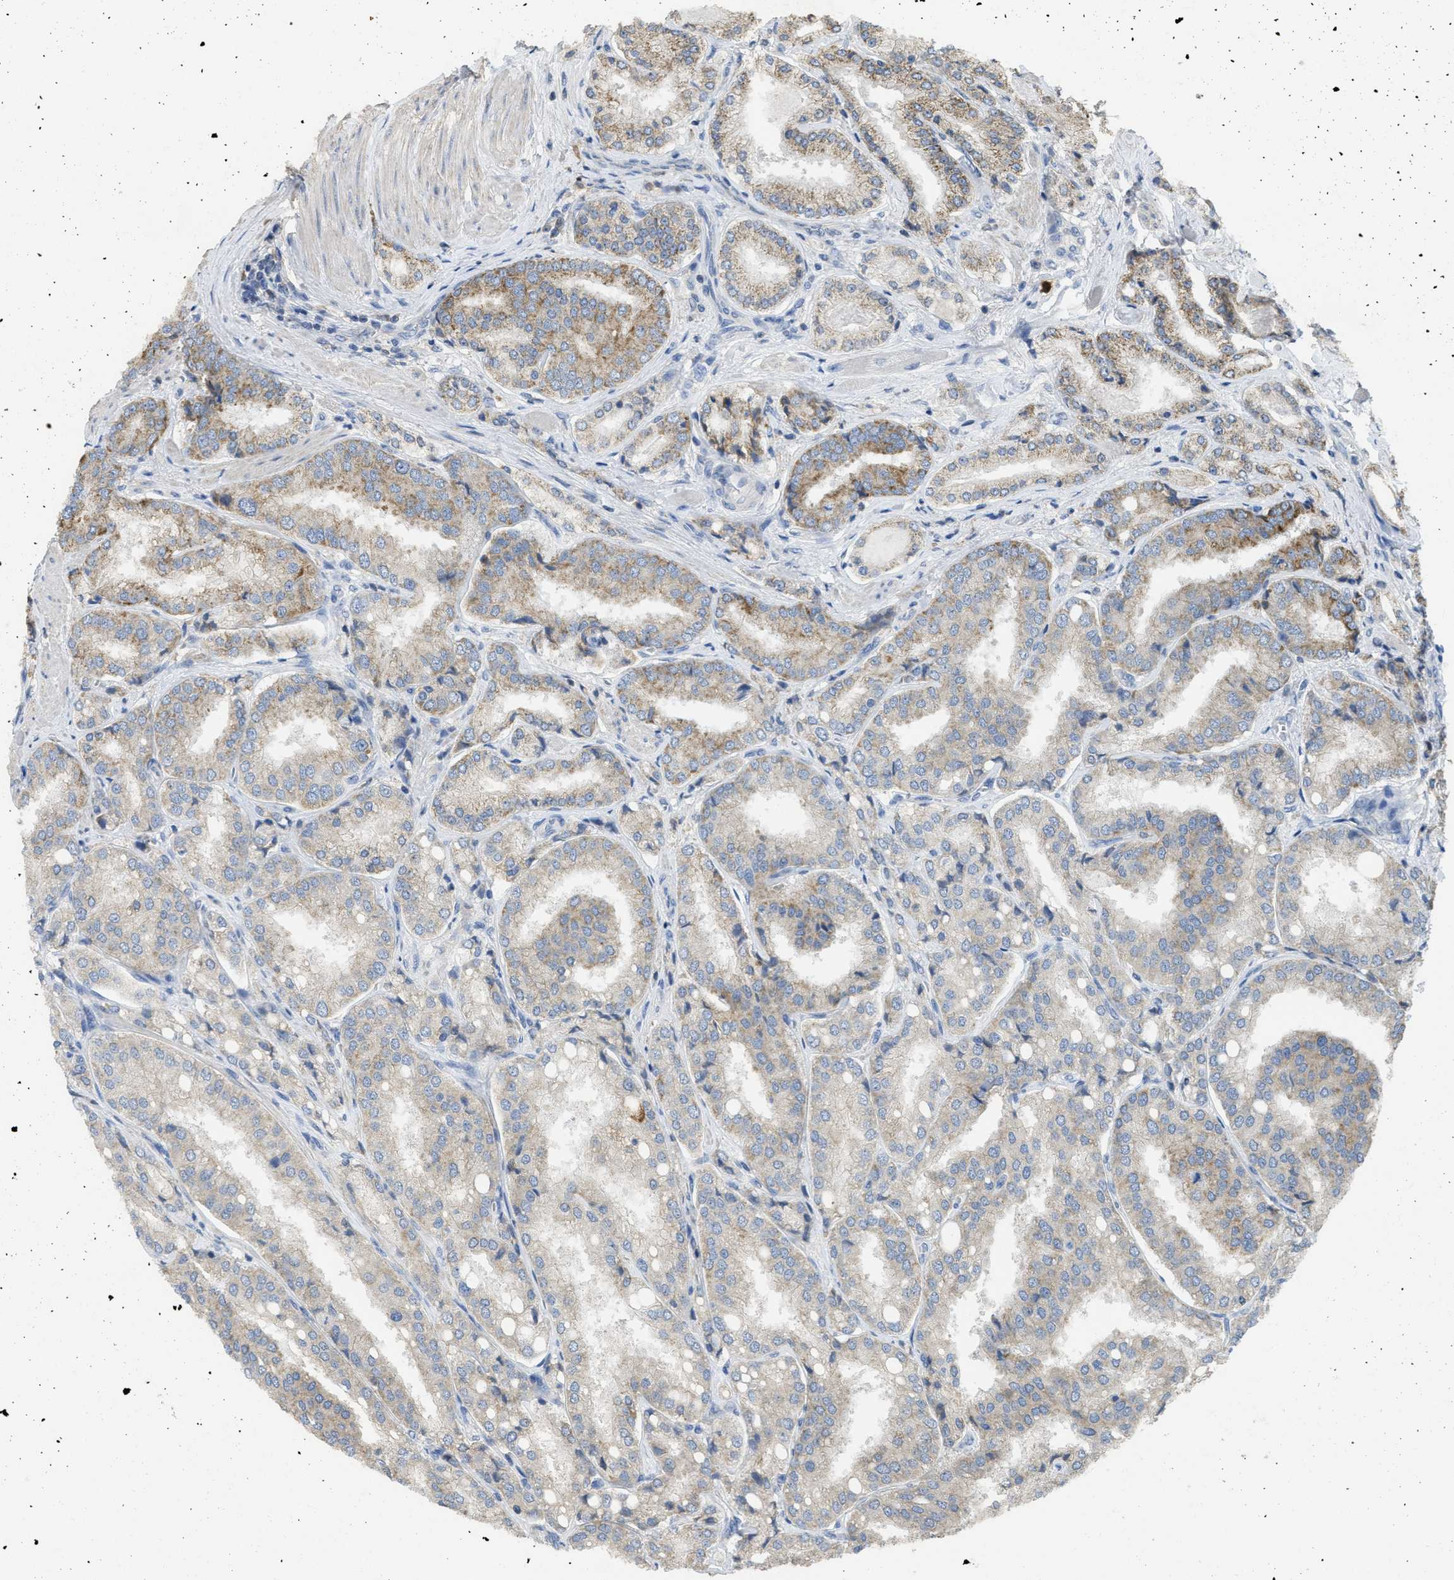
{"staining": {"intensity": "moderate", "quantity": "25%-75%", "location": "cytoplasmic/membranous"}, "tissue": "prostate cancer", "cell_type": "Tumor cells", "image_type": "cancer", "snomed": [{"axis": "morphology", "description": "Adenocarcinoma, High grade"}, {"axis": "topography", "description": "Prostate"}], "caption": "IHC of prostate cancer demonstrates medium levels of moderate cytoplasmic/membranous expression in approximately 25%-75% of tumor cells.", "gene": "SFXN2", "patient": {"sex": "male", "age": 50}}